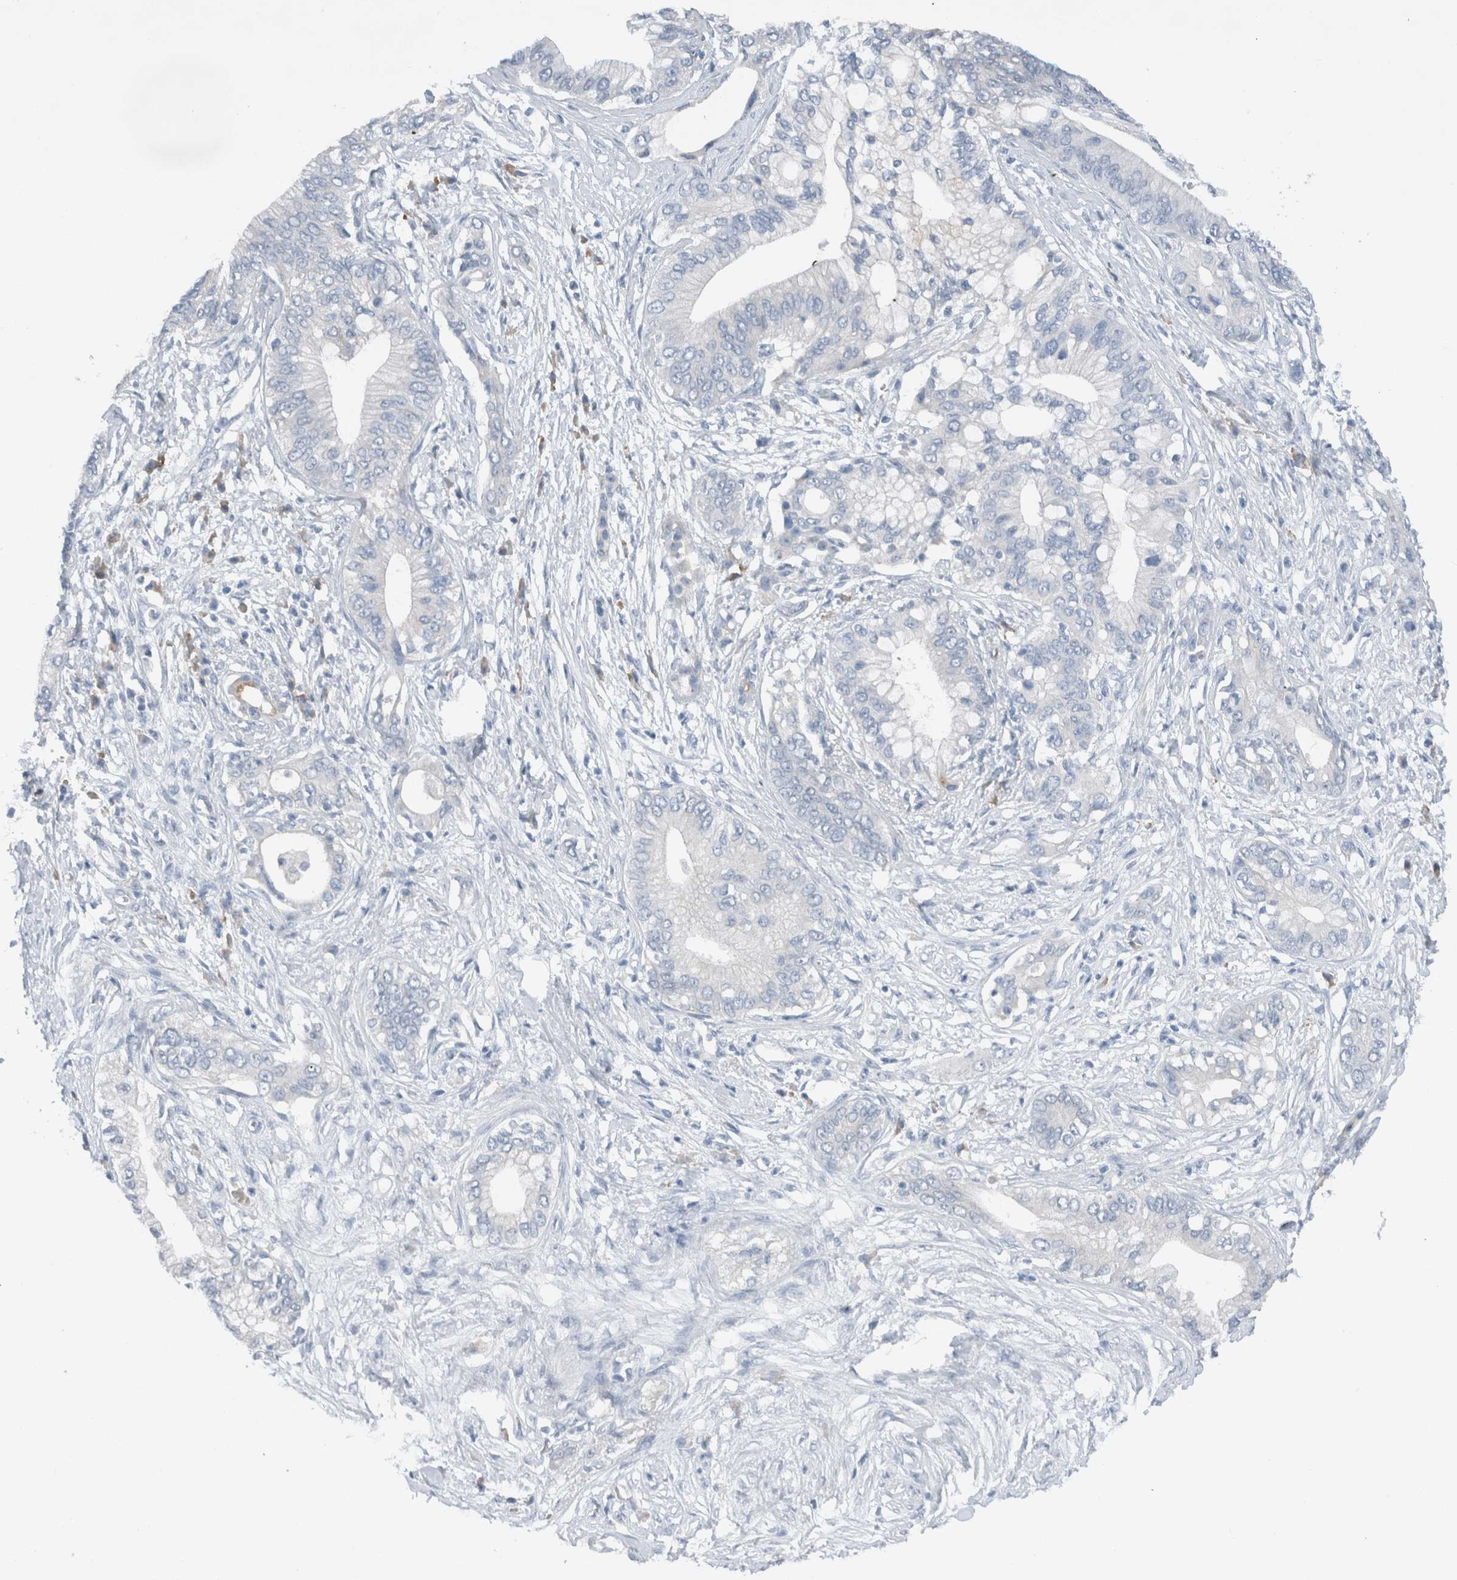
{"staining": {"intensity": "negative", "quantity": "none", "location": "none"}, "tissue": "pancreatic cancer", "cell_type": "Tumor cells", "image_type": "cancer", "snomed": [{"axis": "morphology", "description": "Normal tissue, NOS"}, {"axis": "morphology", "description": "Adenocarcinoma, NOS"}, {"axis": "topography", "description": "Pancreas"}, {"axis": "topography", "description": "Peripheral nerve tissue"}], "caption": "A photomicrograph of human pancreatic cancer is negative for staining in tumor cells.", "gene": "DUOX1", "patient": {"sex": "male", "age": 59}}